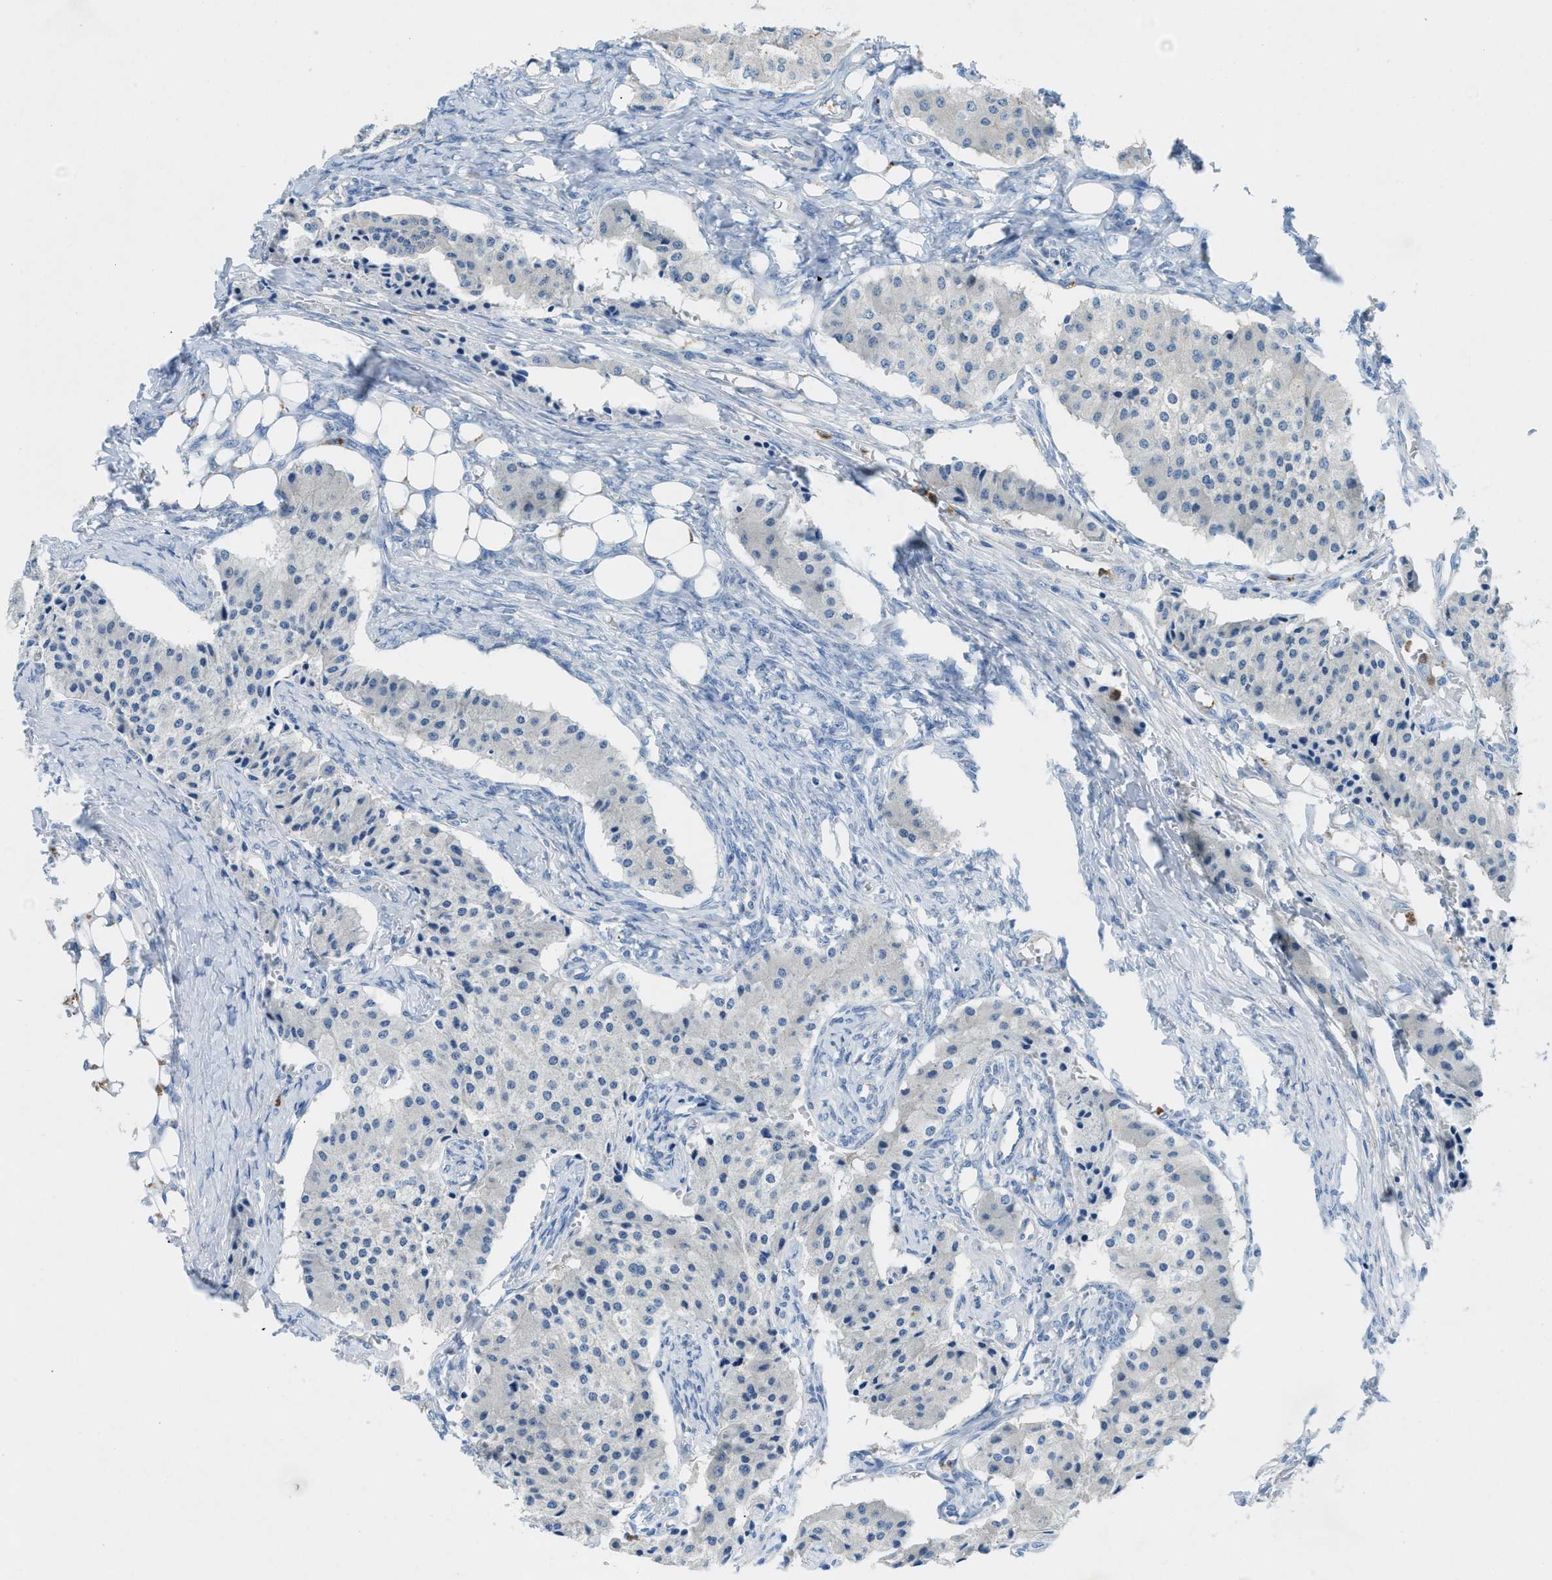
{"staining": {"intensity": "negative", "quantity": "none", "location": "none"}, "tissue": "carcinoid", "cell_type": "Tumor cells", "image_type": "cancer", "snomed": [{"axis": "morphology", "description": "Carcinoid, malignant, NOS"}, {"axis": "topography", "description": "Colon"}], "caption": "Human malignant carcinoid stained for a protein using IHC shows no expression in tumor cells.", "gene": "CMTM1", "patient": {"sex": "female", "age": 52}}